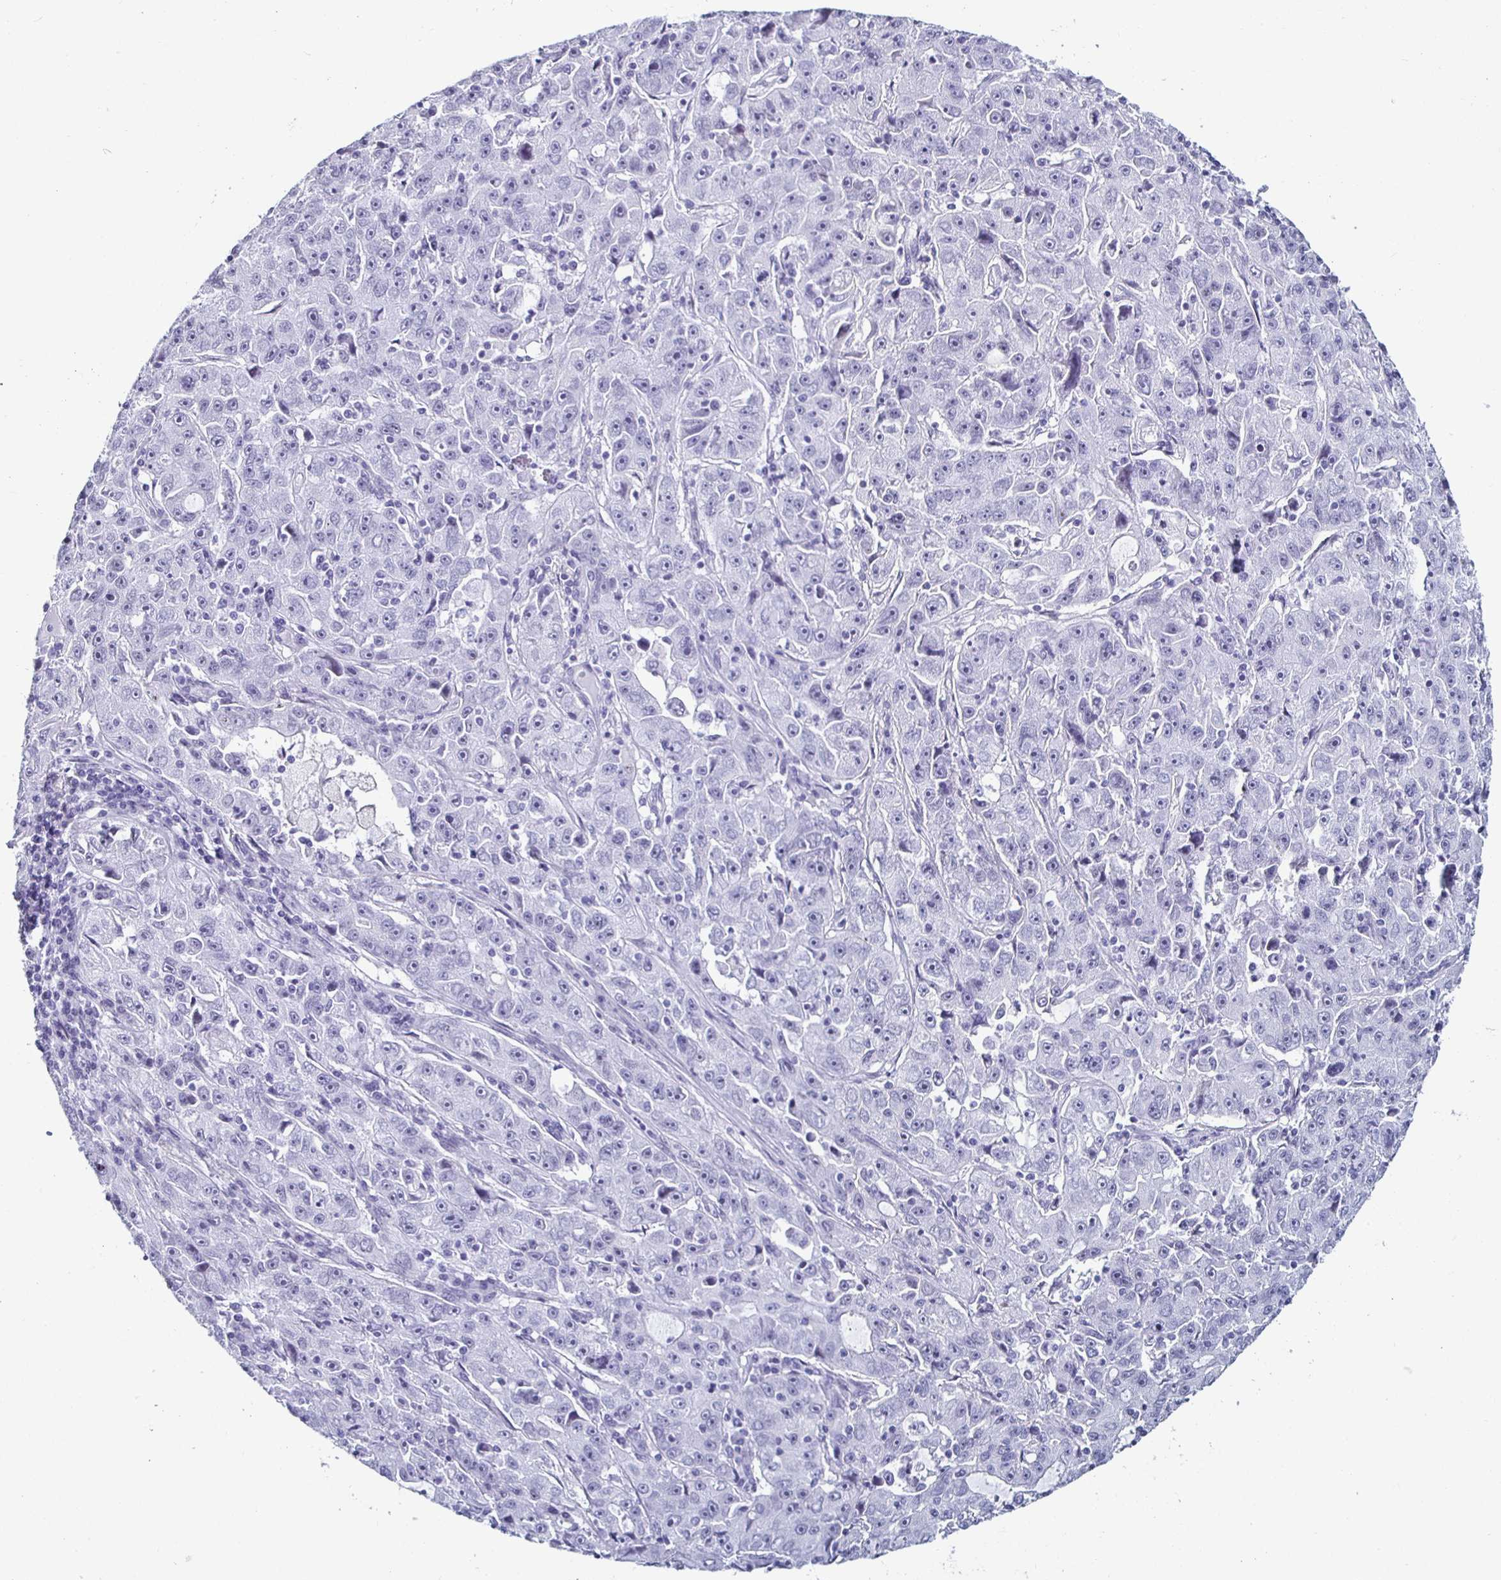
{"staining": {"intensity": "negative", "quantity": "none", "location": "none"}, "tissue": "lung cancer", "cell_type": "Tumor cells", "image_type": "cancer", "snomed": [{"axis": "morphology", "description": "Normal morphology"}, {"axis": "morphology", "description": "Adenocarcinoma, NOS"}, {"axis": "topography", "description": "Lymph node"}, {"axis": "topography", "description": "Lung"}], "caption": "DAB (3,3'-diaminobenzidine) immunohistochemical staining of human lung cancer exhibits no significant expression in tumor cells.", "gene": "KRT4", "patient": {"sex": "female", "age": 57}}